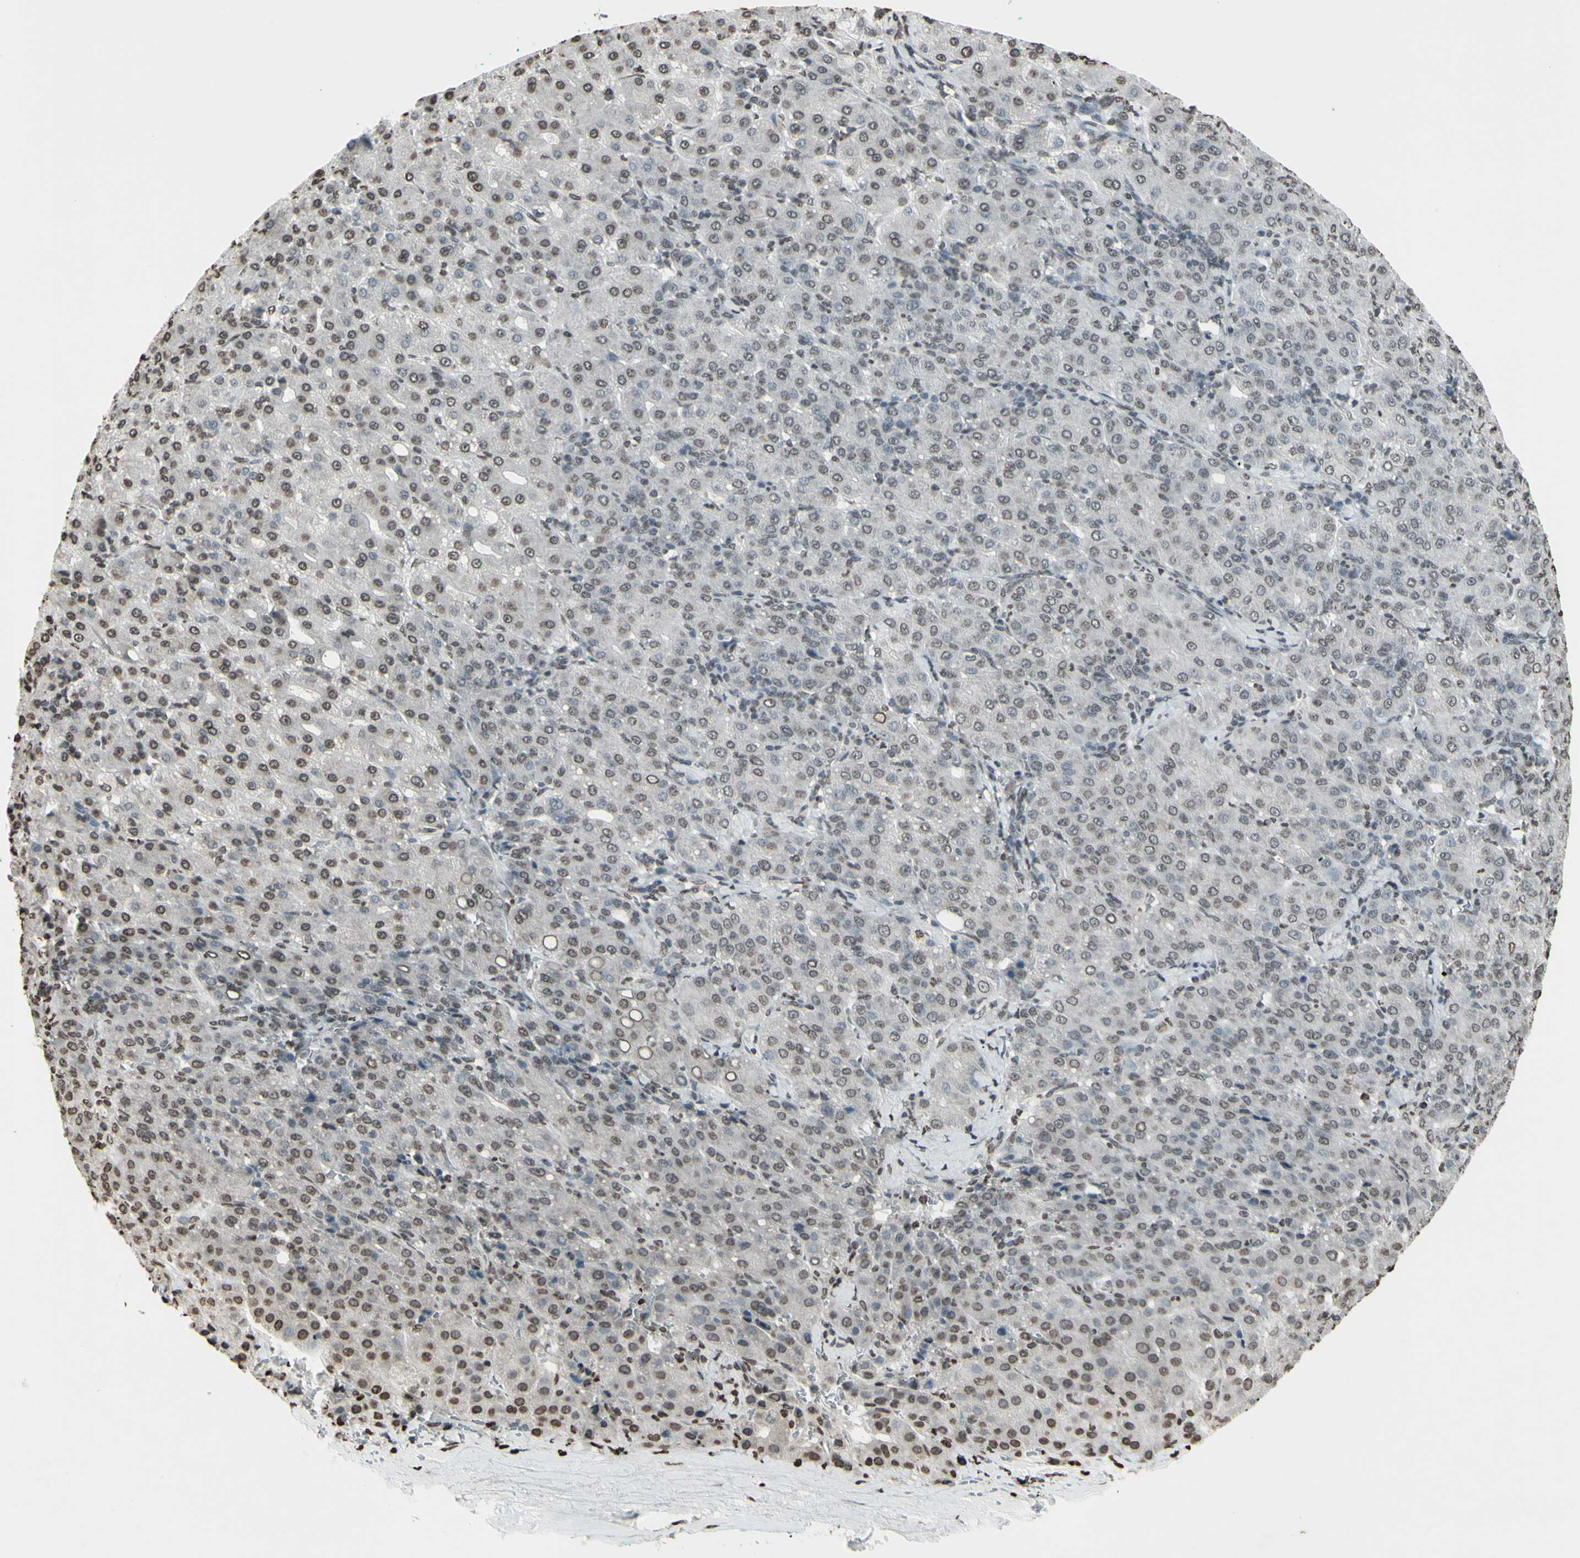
{"staining": {"intensity": "weak", "quantity": "25%-75%", "location": "cytoplasmic/membranous,nuclear"}, "tissue": "liver cancer", "cell_type": "Tumor cells", "image_type": "cancer", "snomed": [{"axis": "morphology", "description": "Carcinoma, Hepatocellular, NOS"}, {"axis": "topography", "description": "Liver"}], "caption": "Liver hepatocellular carcinoma stained with a protein marker shows weak staining in tumor cells.", "gene": "CD79B", "patient": {"sex": "male", "age": 65}}